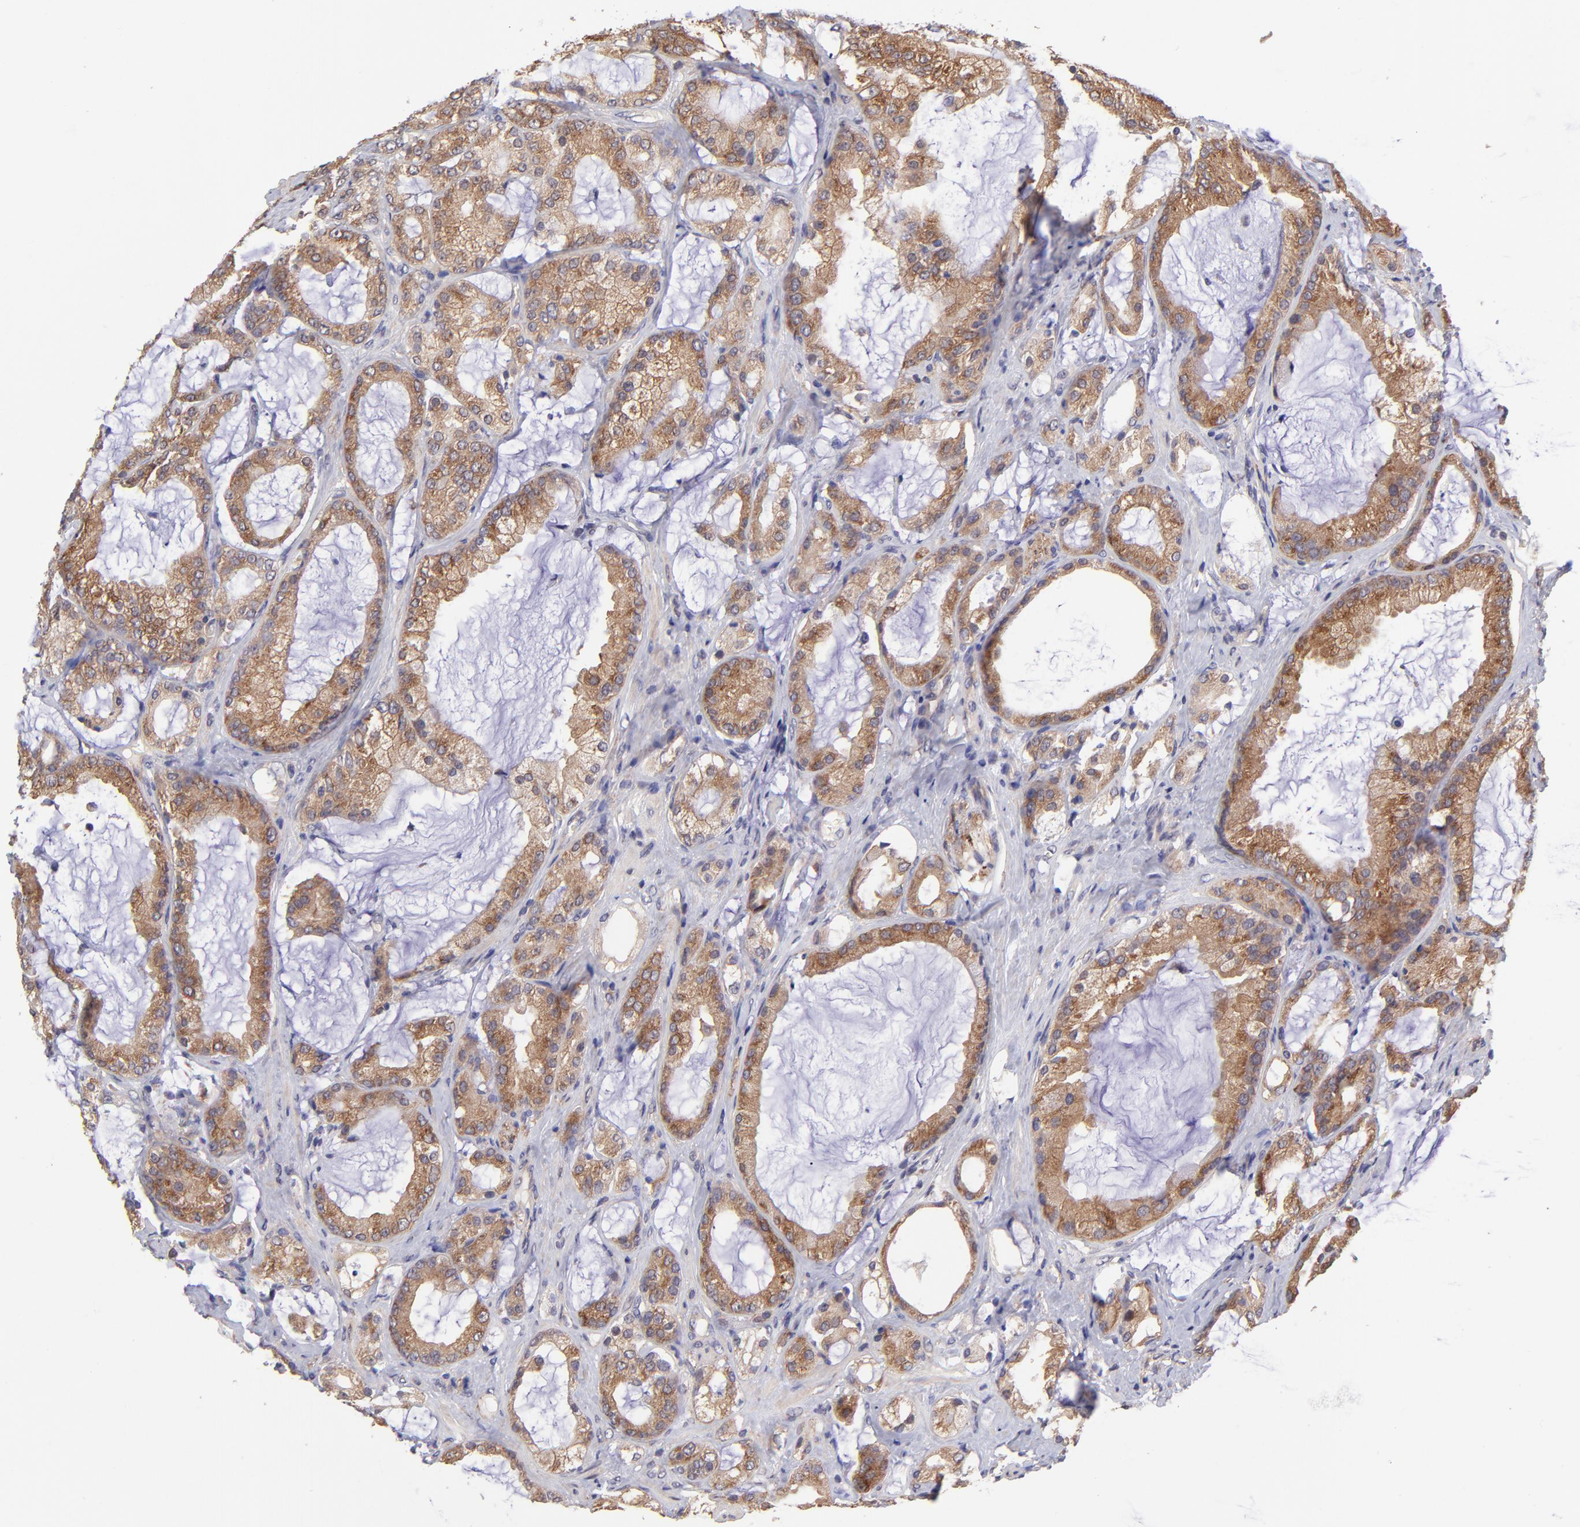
{"staining": {"intensity": "moderate", "quantity": ">75%", "location": "cytoplasmic/membranous"}, "tissue": "prostate cancer", "cell_type": "Tumor cells", "image_type": "cancer", "snomed": [{"axis": "morphology", "description": "Adenocarcinoma, Medium grade"}, {"axis": "topography", "description": "Prostate"}], "caption": "Immunohistochemistry (IHC) of prostate medium-grade adenocarcinoma displays medium levels of moderate cytoplasmic/membranous staining in about >75% of tumor cells. (brown staining indicates protein expression, while blue staining denotes nuclei).", "gene": "NSF", "patient": {"sex": "male", "age": 70}}